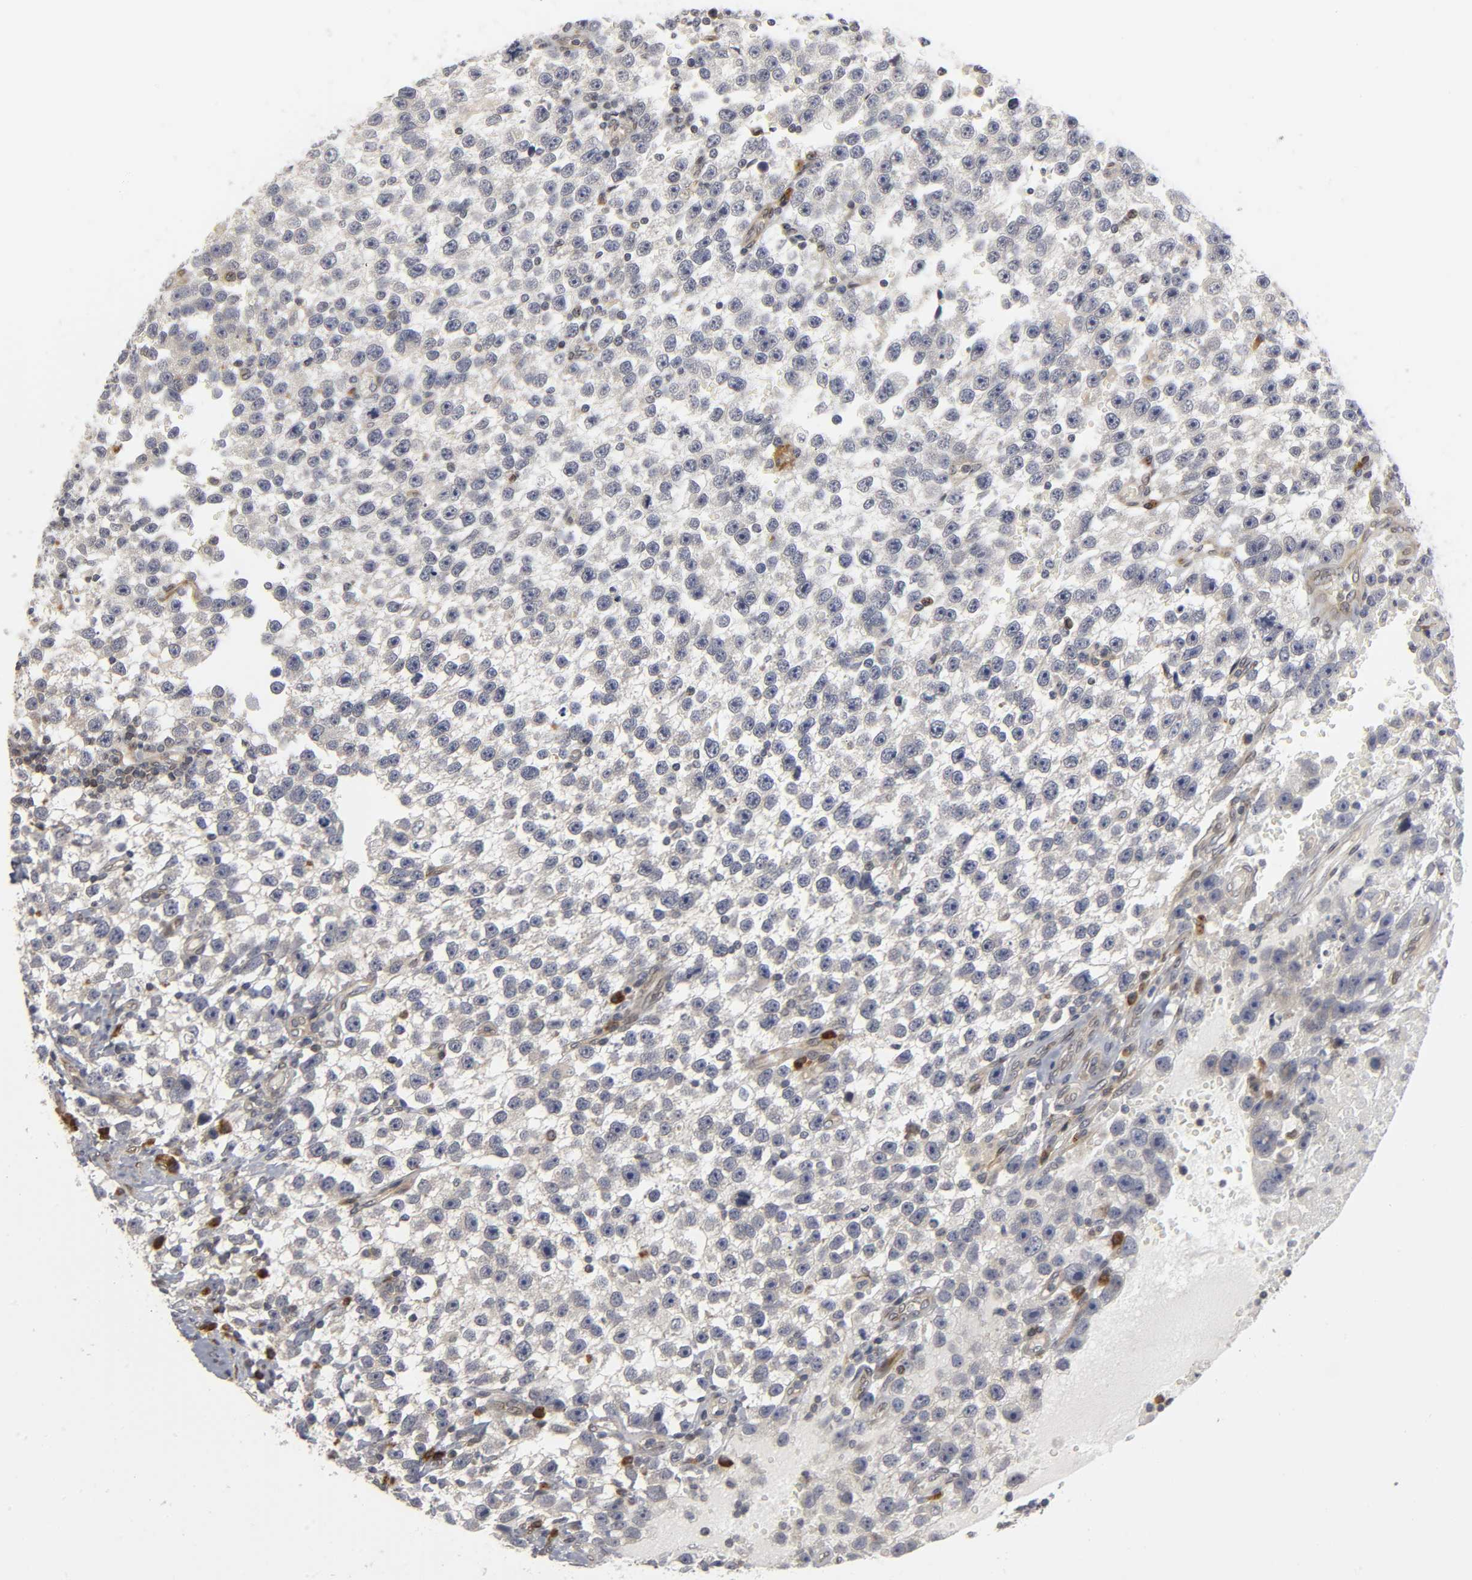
{"staining": {"intensity": "negative", "quantity": "none", "location": "none"}, "tissue": "testis cancer", "cell_type": "Tumor cells", "image_type": "cancer", "snomed": [{"axis": "morphology", "description": "Seminoma, NOS"}, {"axis": "topography", "description": "Testis"}], "caption": "Seminoma (testis) was stained to show a protein in brown. There is no significant staining in tumor cells.", "gene": "ASB6", "patient": {"sex": "male", "age": 33}}